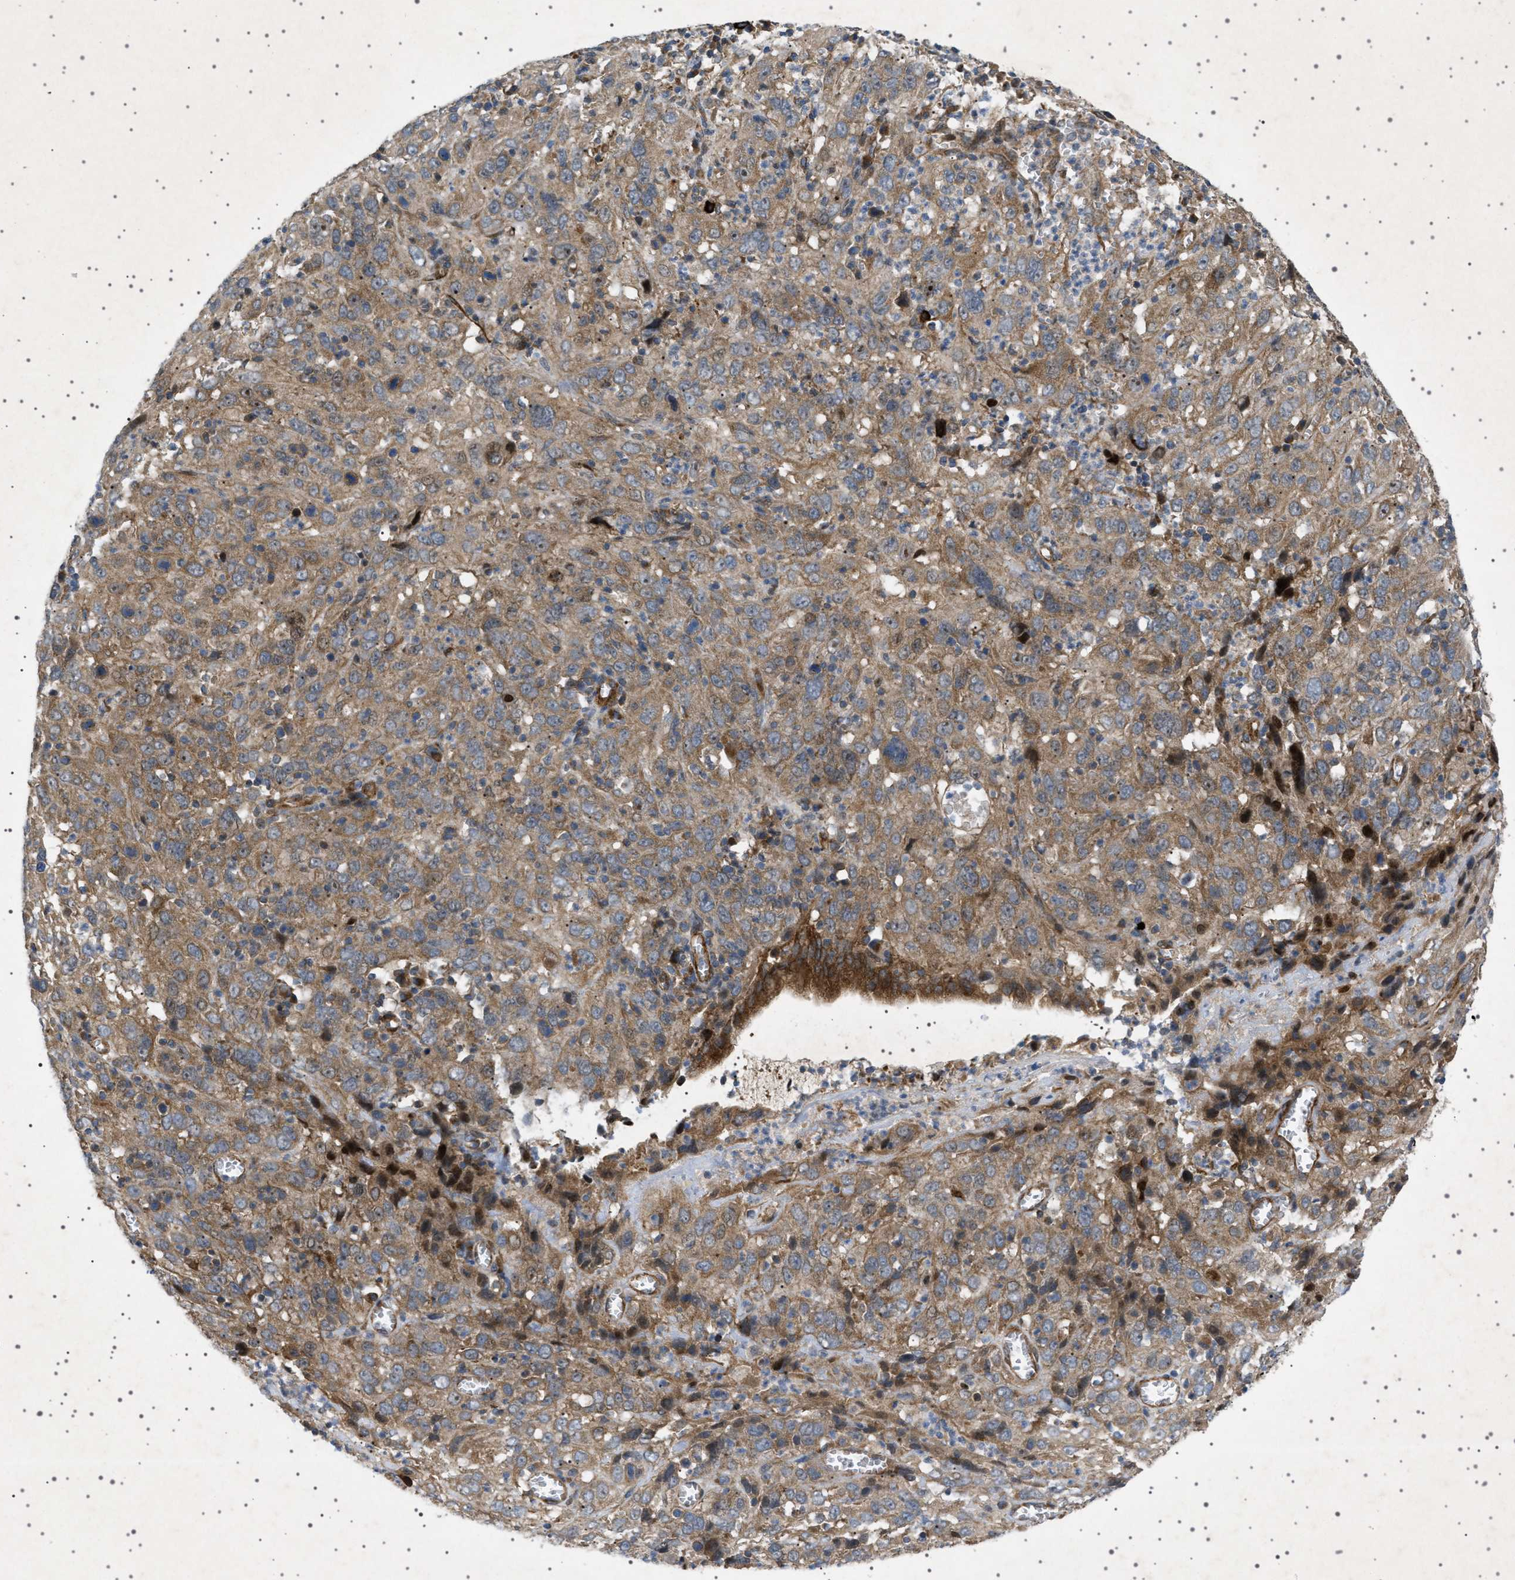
{"staining": {"intensity": "moderate", "quantity": ">75%", "location": "cytoplasmic/membranous"}, "tissue": "cervical cancer", "cell_type": "Tumor cells", "image_type": "cancer", "snomed": [{"axis": "morphology", "description": "Squamous cell carcinoma, NOS"}, {"axis": "topography", "description": "Cervix"}], "caption": "Cervical cancer (squamous cell carcinoma) stained for a protein (brown) demonstrates moderate cytoplasmic/membranous positive staining in about >75% of tumor cells.", "gene": "CCDC186", "patient": {"sex": "female", "age": 32}}